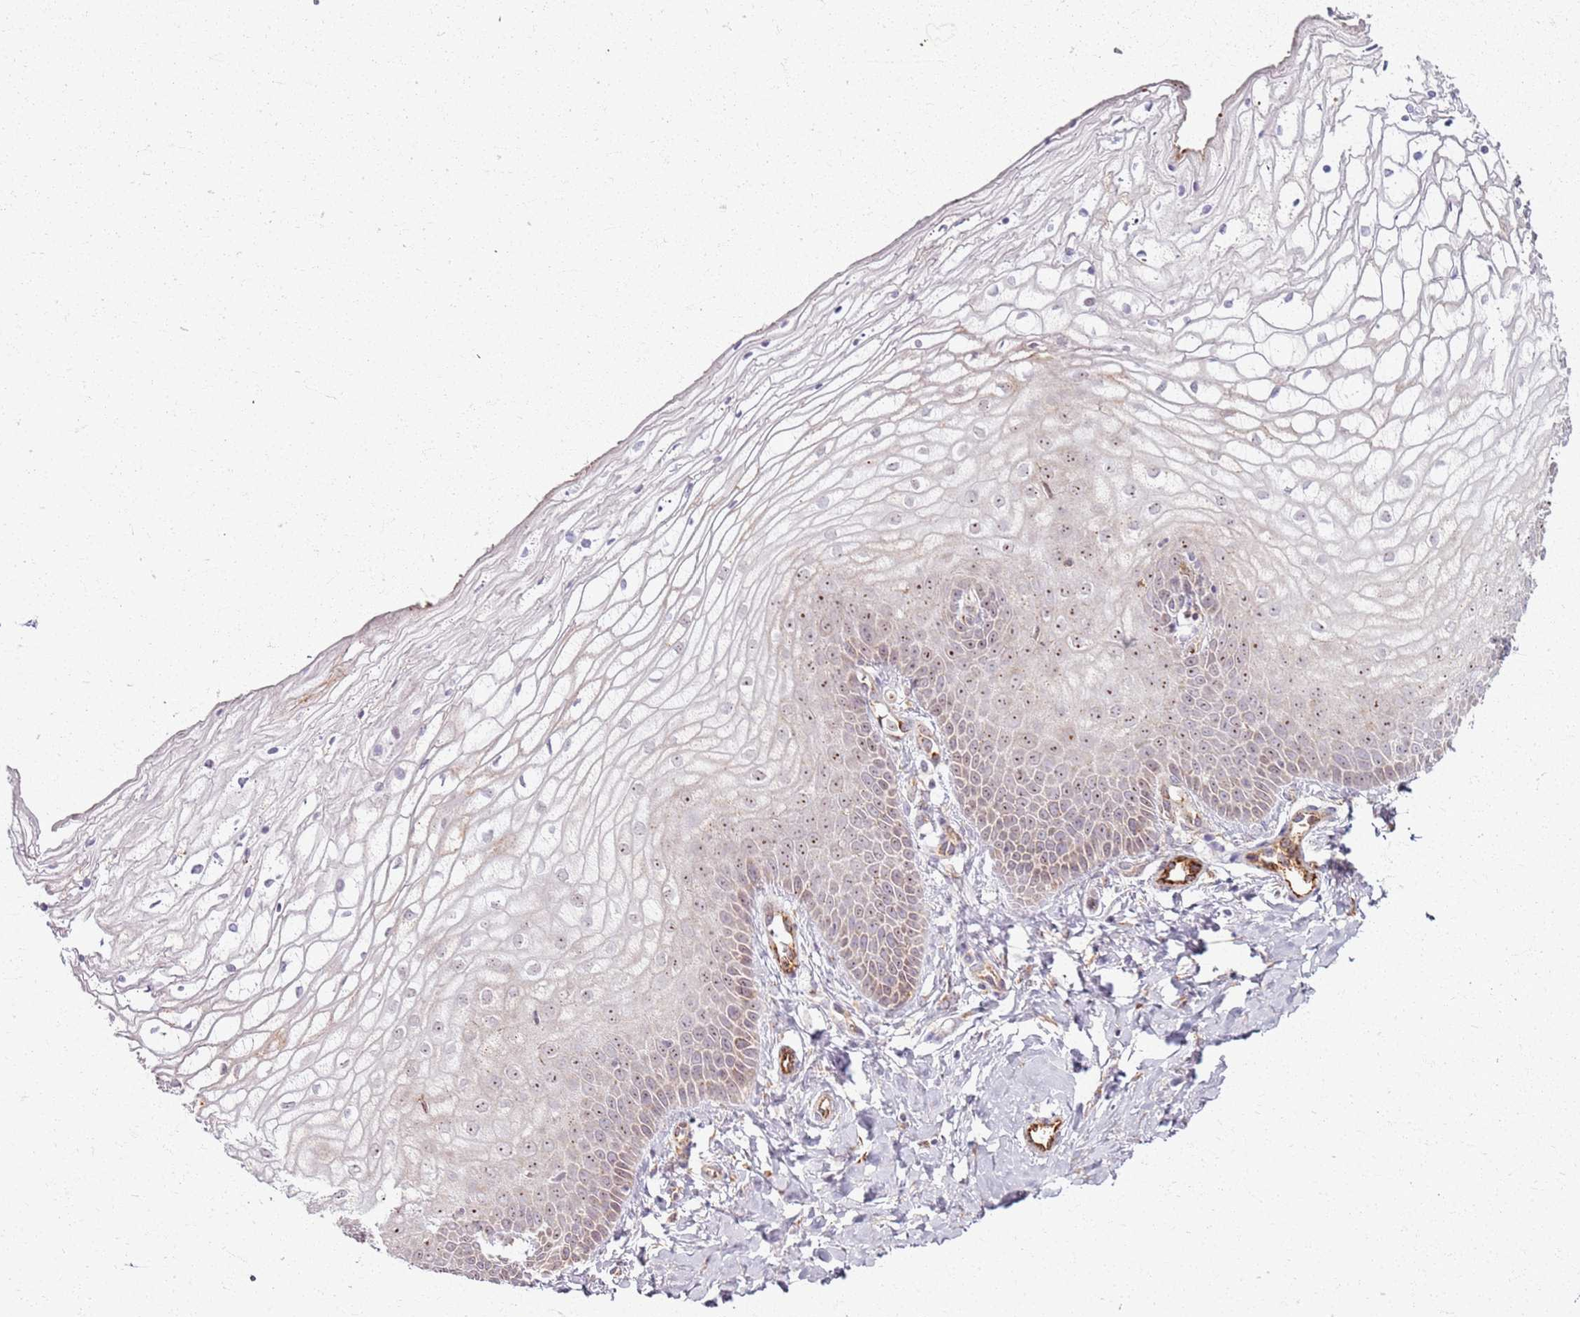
{"staining": {"intensity": "moderate", "quantity": "25%-75%", "location": "cytoplasmic/membranous,nuclear"}, "tissue": "vagina", "cell_type": "Squamous epithelial cells", "image_type": "normal", "snomed": [{"axis": "morphology", "description": "Normal tissue, NOS"}, {"axis": "topography", "description": "Vagina"}], "caption": "This micrograph shows benign vagina stained with immunohistochemistry to label a protein in brown. The cytoplasmic/membranous,nuclear of squamous epithelial cells show moderate positivity for the protein. Nuclei are counter-stained blue.", "gene": "KRI1", "patient": {"sex": "female", "age": 68}}